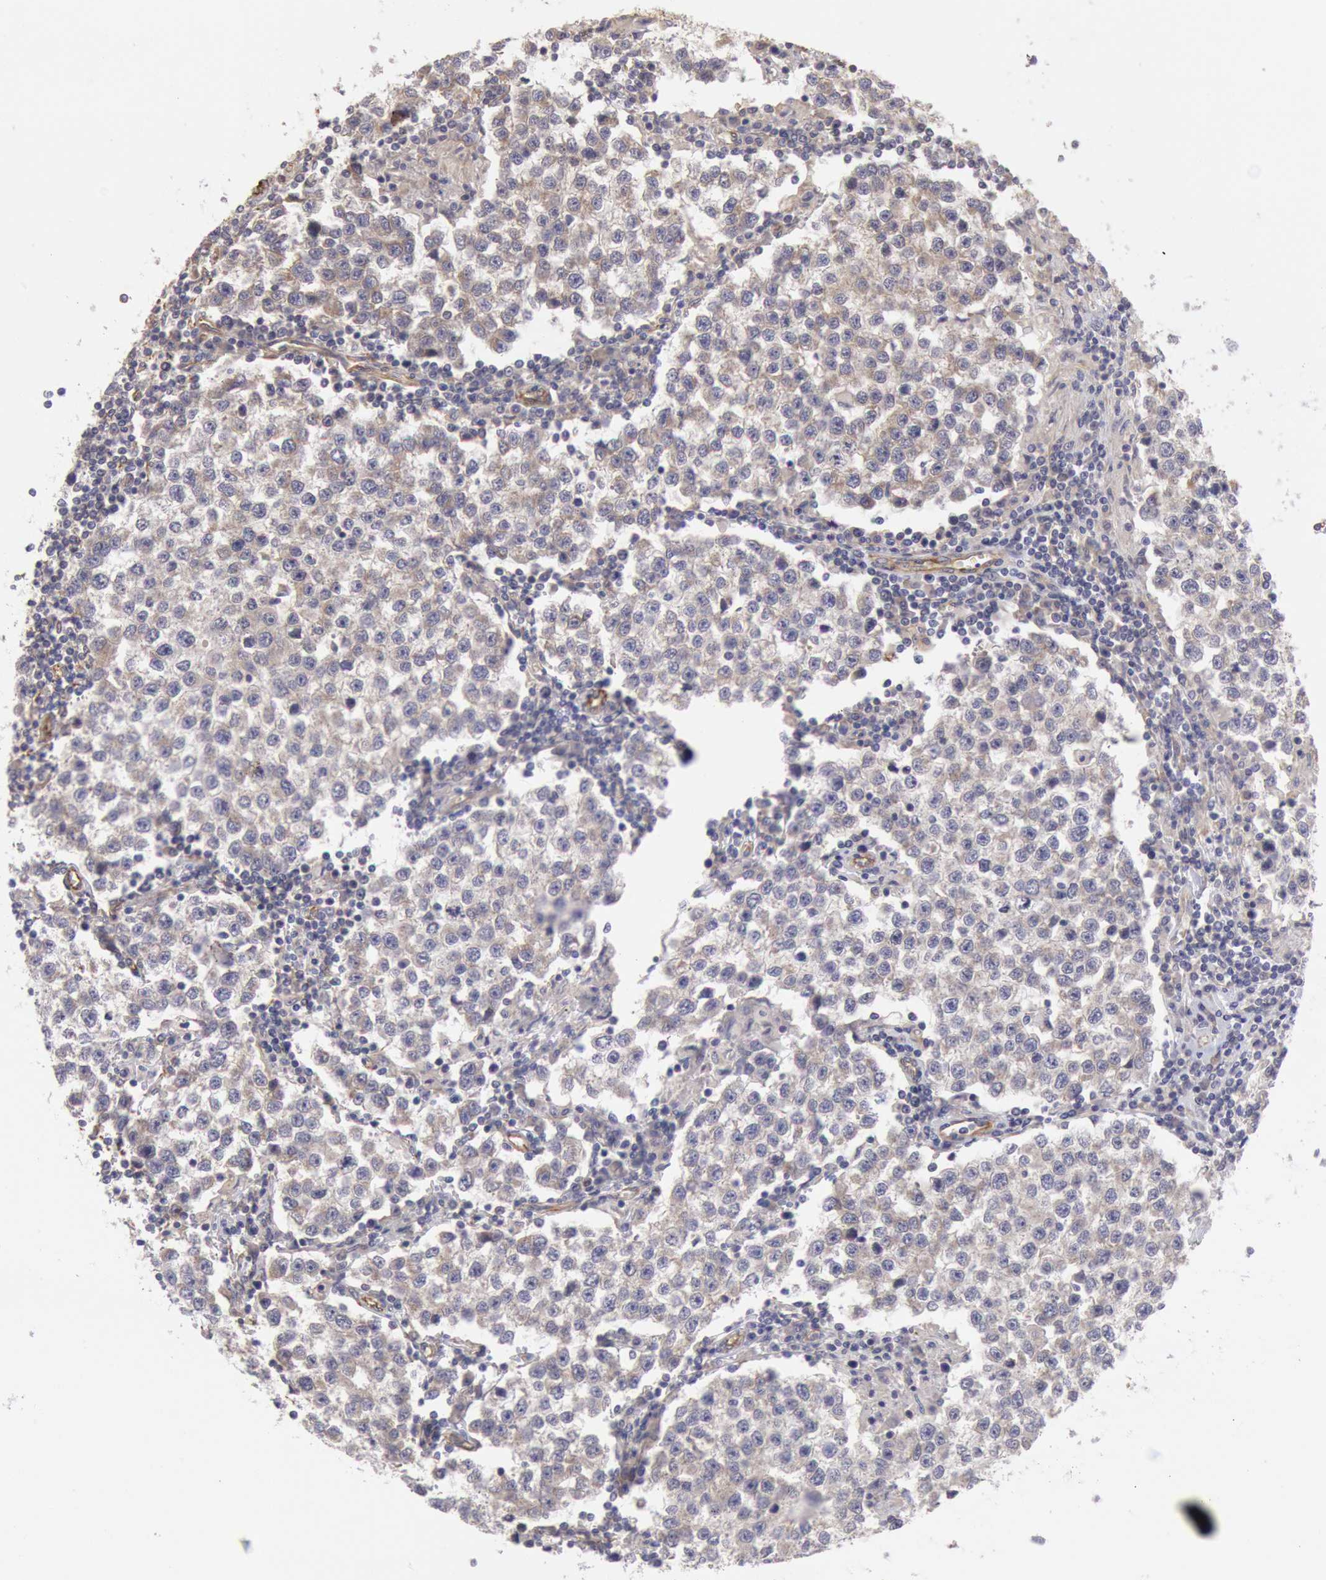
{"staining": {"intensity": "weak", "quantity": "<25%", "location": "cytoplasmic/membranous"}, "tissue": "testis cancer", "cell_type": "Tumor cells", "image_type": "cancer", "snomed": [{"axis": "morphology", "description": "Seminoma, NOS"}, {"axis": "topography", "description": "Testis"}], "caption": "Immunohistochemical staining of seminoma (testis) displays no significant expression in tumor cells. Brightfield microscopy of IHC stained with DAB (brown) and hematoxylin (blue), captured at high magnification.", "gene": "RNF139", "patient": {"sex": "male", "age": 36}}